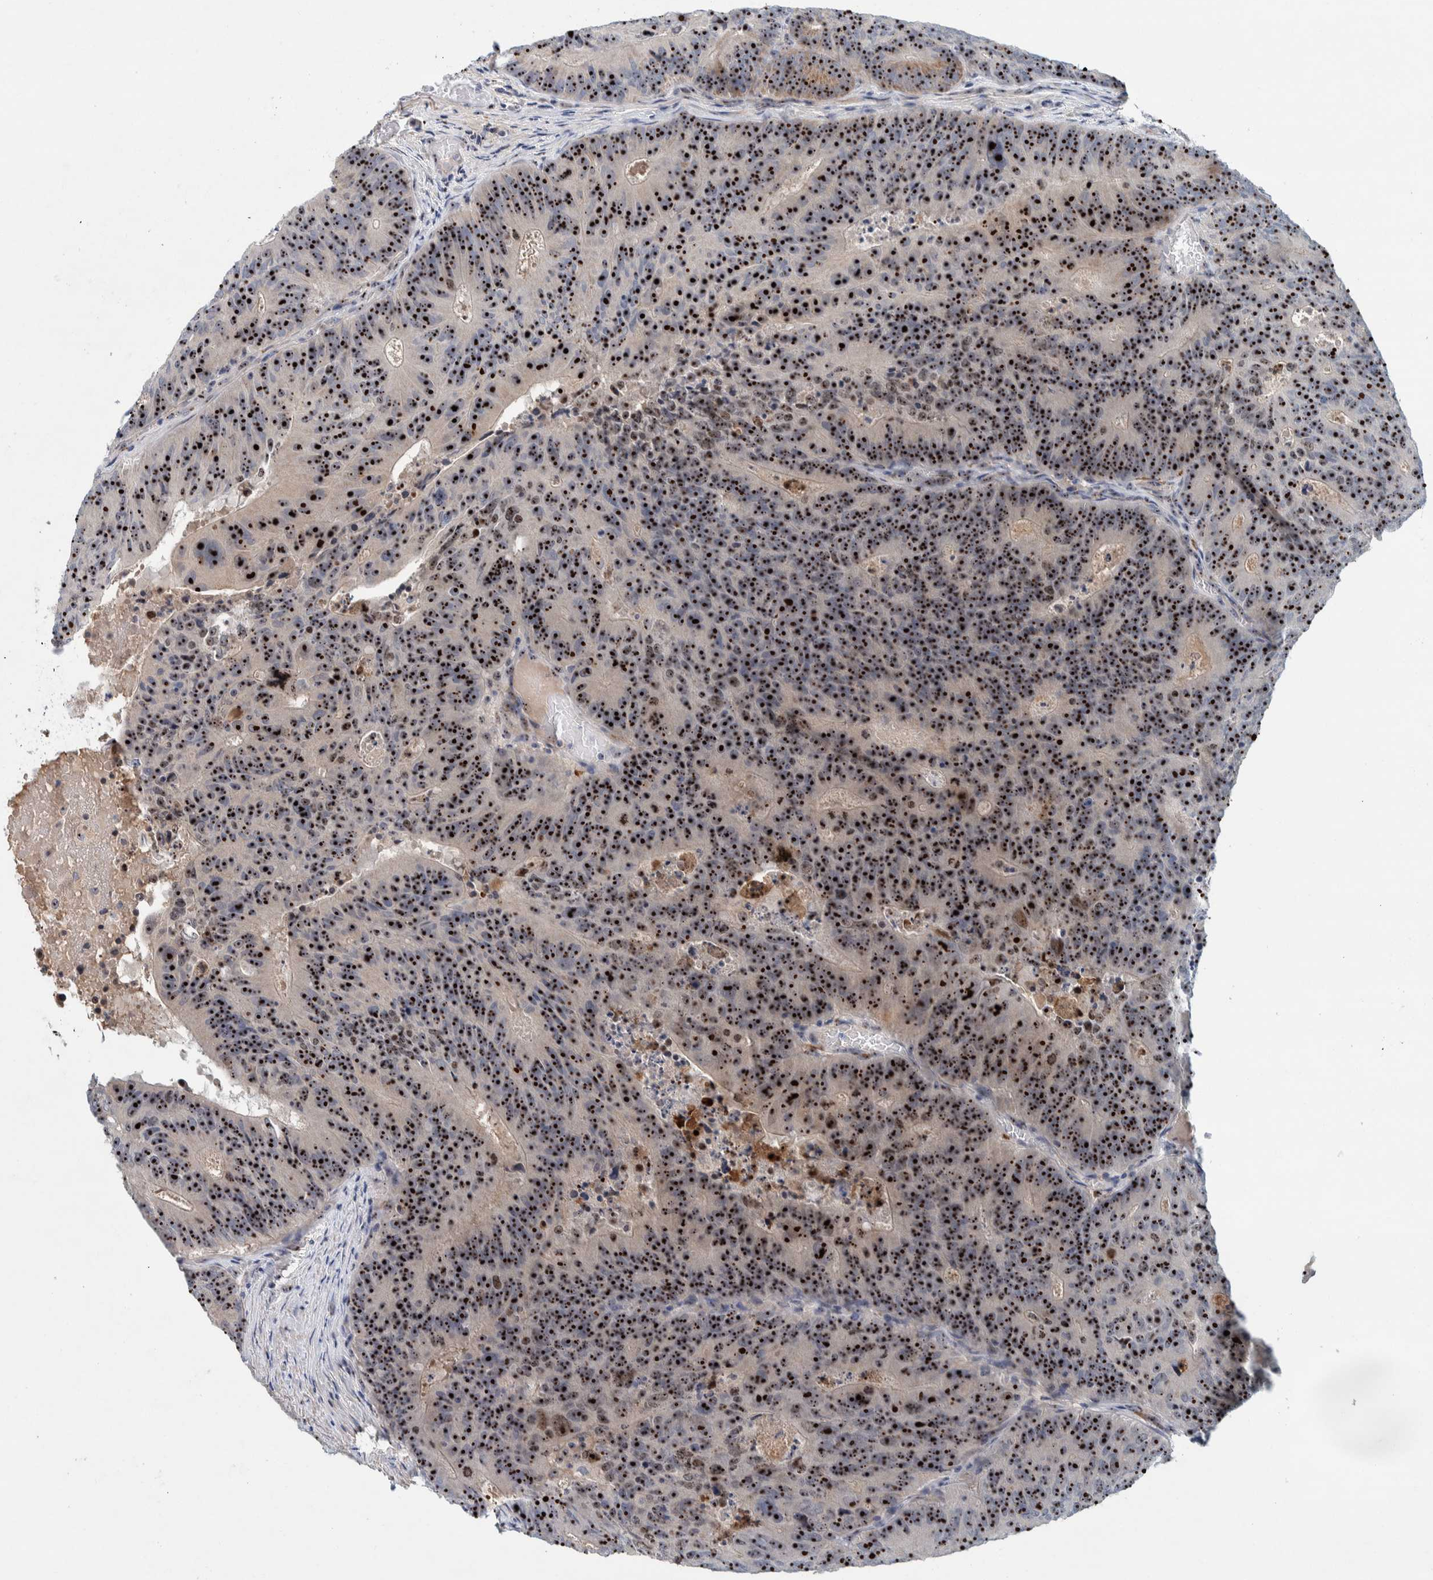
{"staining": {"intensity": "strong", "quantity": ">75%", "location": "nuclear"}, "tissue": "colorectal cancer", "cell_type": "Tumor cells", "image_type": "cancer", "snomed": [{"axis": "morphology", "description": "Adenocarcinoma, NOS"}, {"axis": "topography", "description": "Colon"}], "caption": "Protein staining by IHC displays strong nuclear staining in about >75% of tumor cells in adenocarcinoma (colorectal).", "gene": "NOL11", "patient": {"sex": "male", "age": 87}}